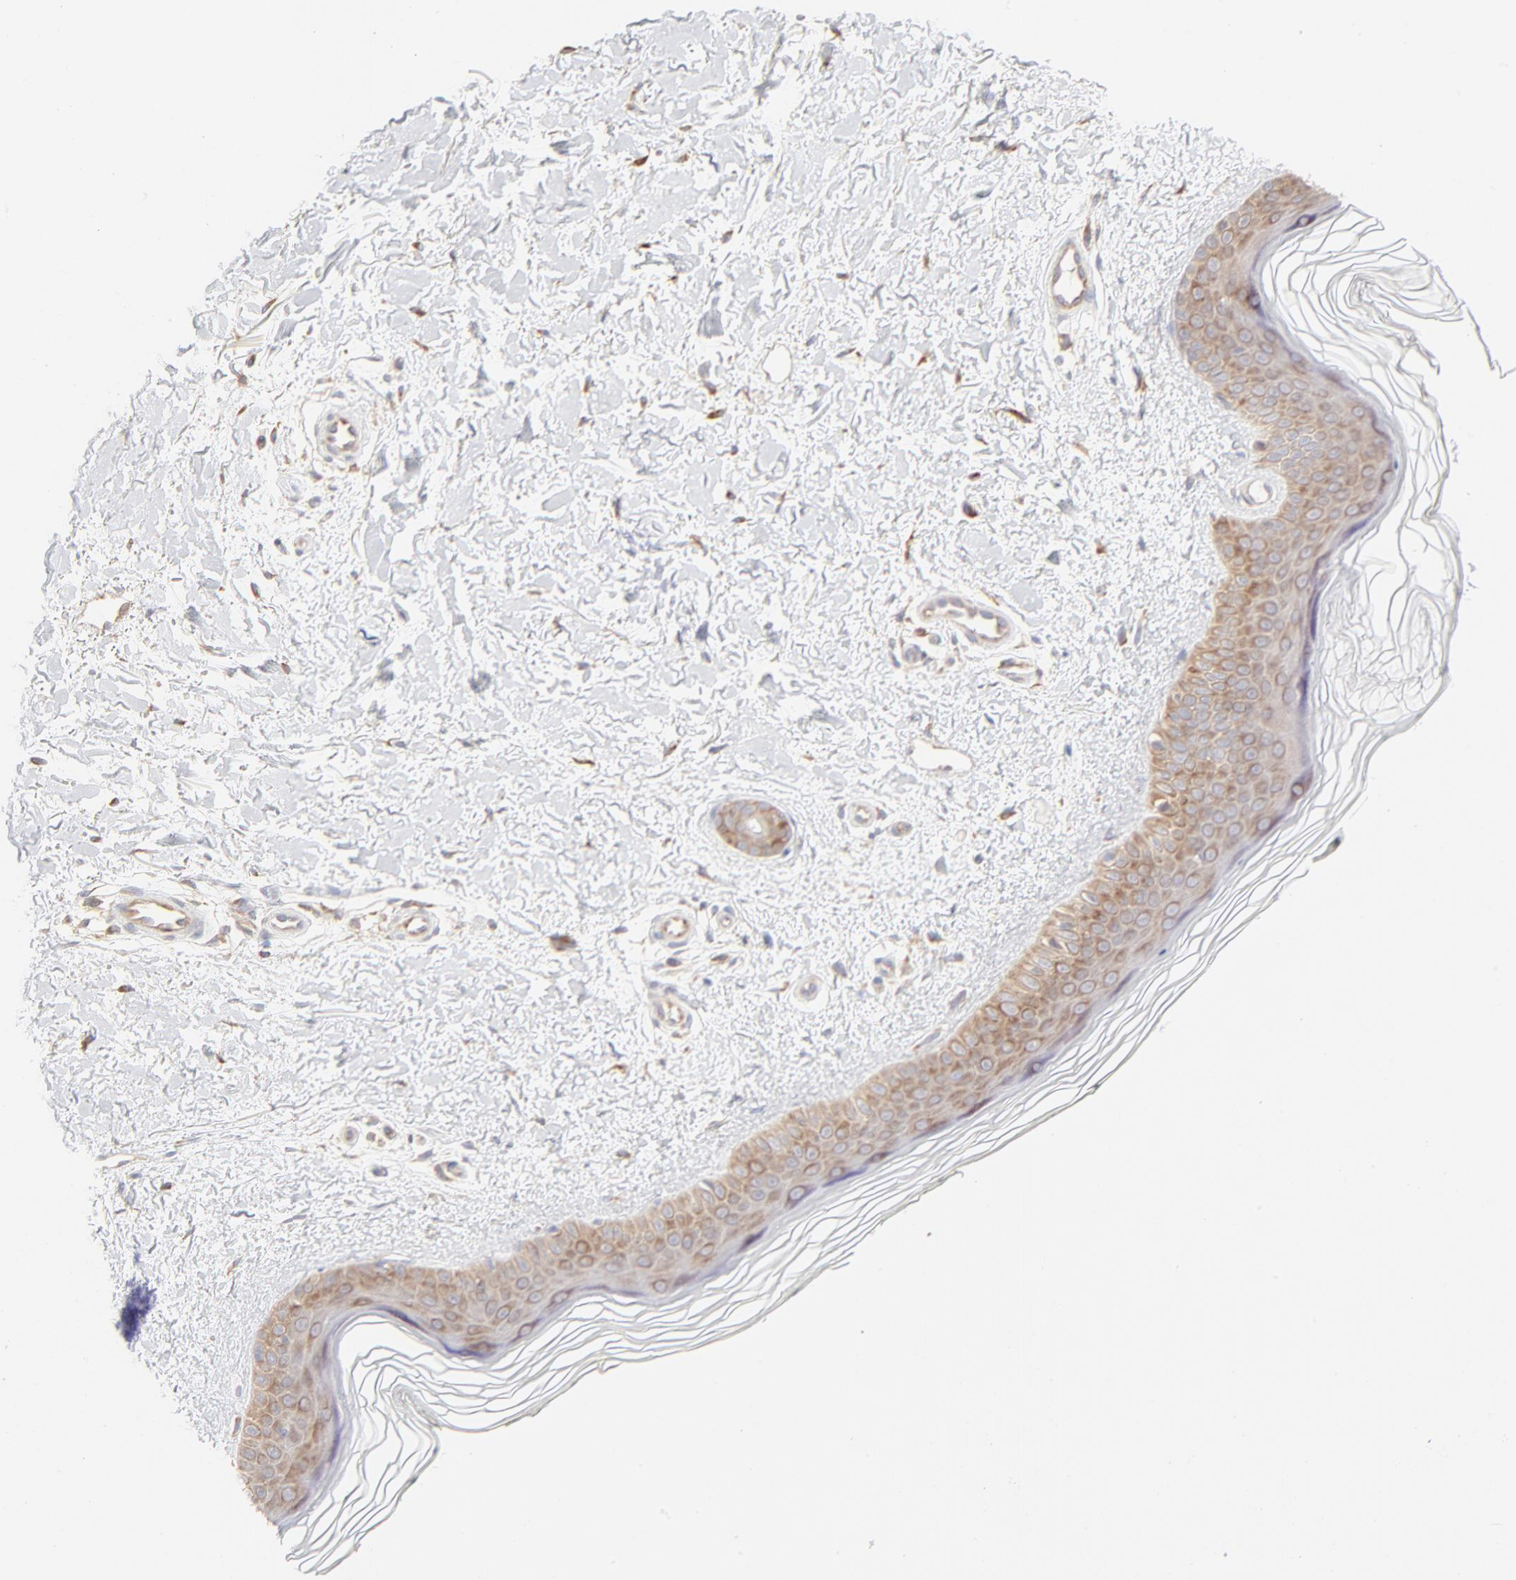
{"staining": {"intensity": "moderate", "quantity": ">75%", "location": "cytoplasmic/membranous"}, "tissue": "skin", "cell_type": "Fibroblasts", "image_type": "normal", "snomed": [{"axis": "morphology", "description": "Normal tissue, NOS"}, {"axis": "topography", "description": "Skin"}], "caption": "Protein staining of benign skin displays moderate cytoplasmic/membranous expression in approximately >75% of fibroblasts. The staining is performed using DAB brown chromogen to label protein expression. The nuclei are counter-stained blue using hematoxylin.", "gene": "RPS21", "patient": {"sex": "female", "age": 19}}